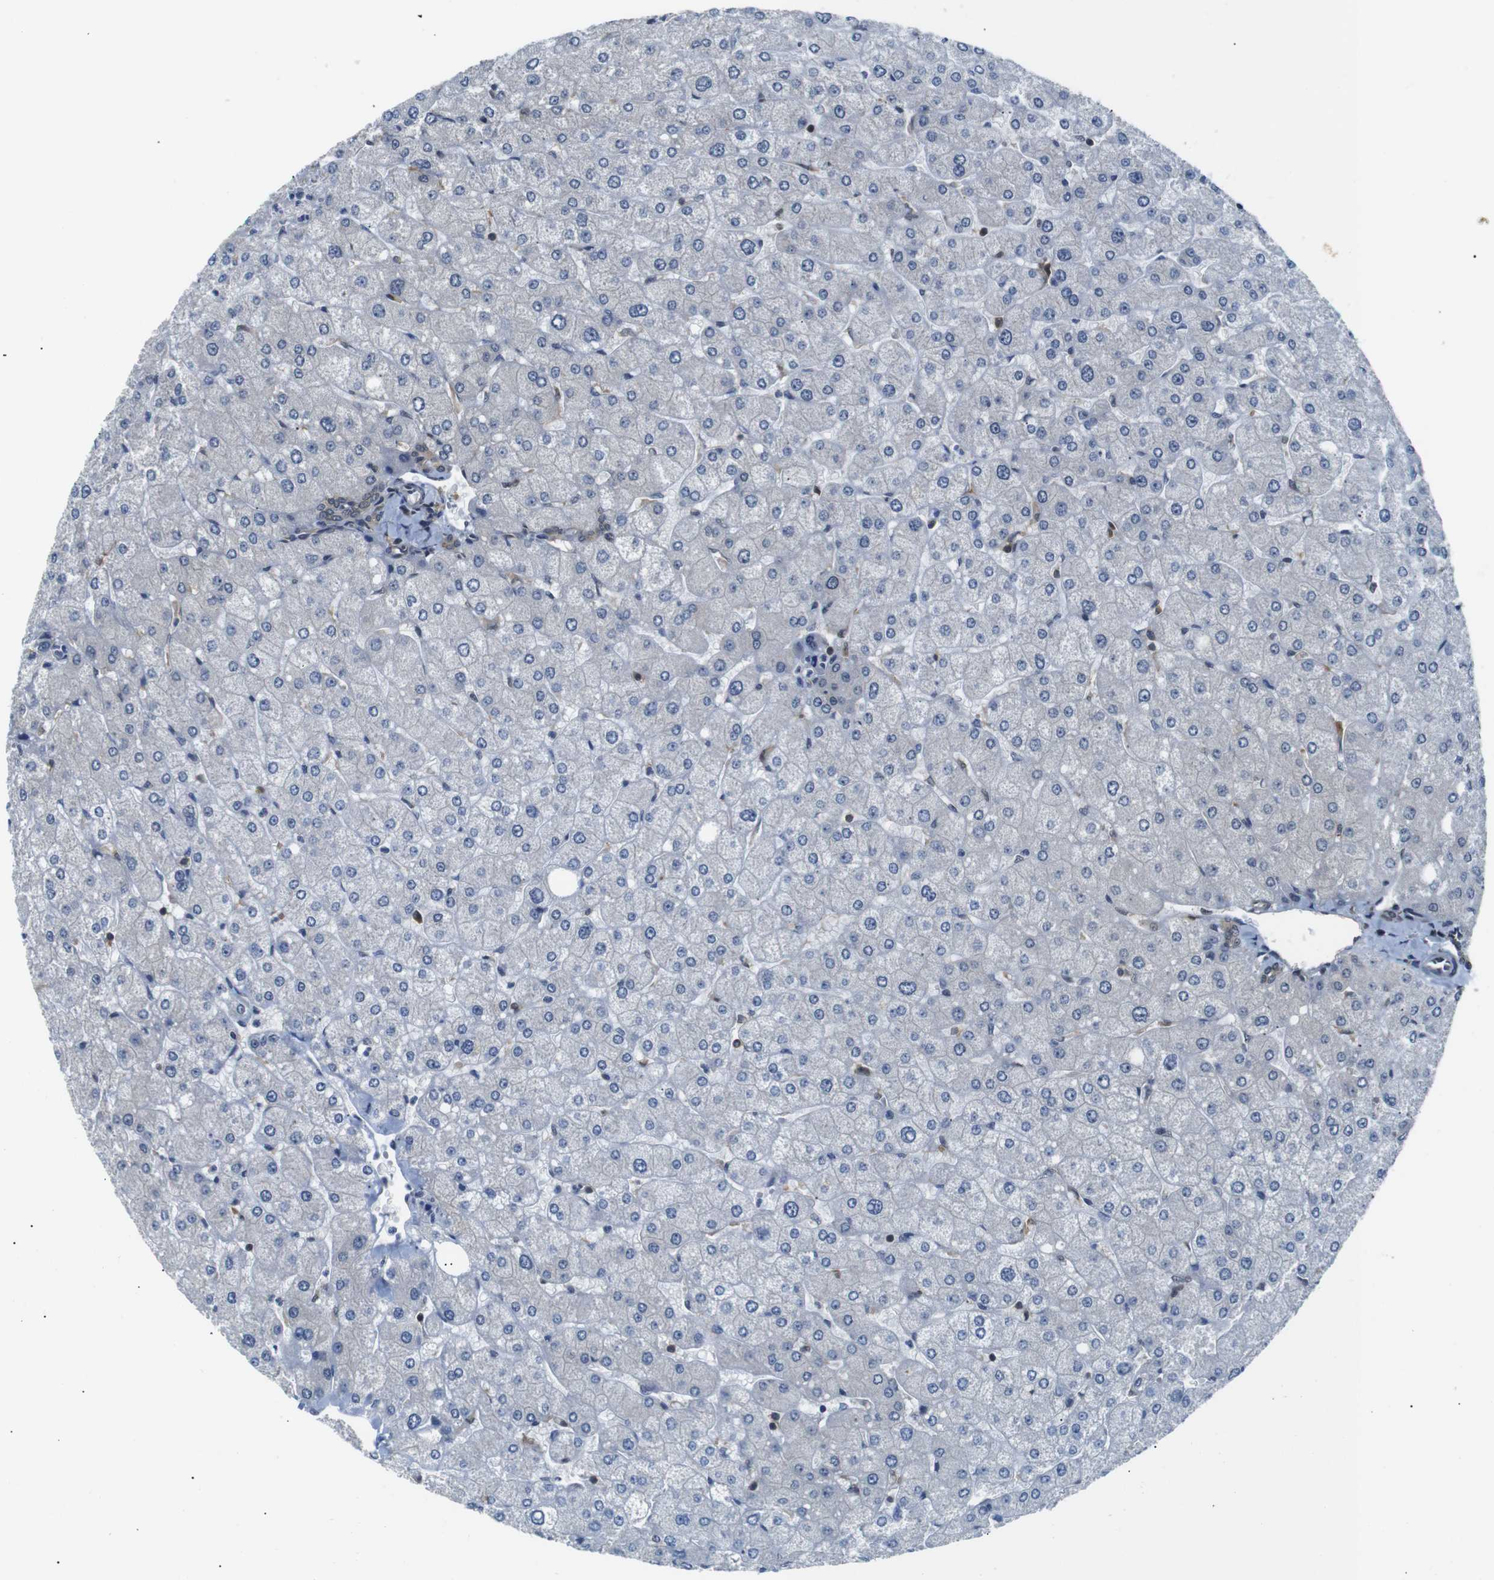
{"staining": {"intensity": "weak", "quantity": ">75%", "location": "cytoplasmic/membranous"}, "tissue": "liver", "cell_type": "Cholangiocytes", "image_type": "normal", "snomed": [{"axis": "morphology", "description": "Normal tissue, NOS"}, {"axis": "topography", "description": "Liver"}], "caption": "Cholangiocytes reveal low levels of weak cytoplasmic/membranous positivity in about >75% of cells in unremarkable human liver. (IHC, brightfield microscopy, high magnification).", "gene": "UBXN1", "patient": {"sex": "male", "age": 55}}